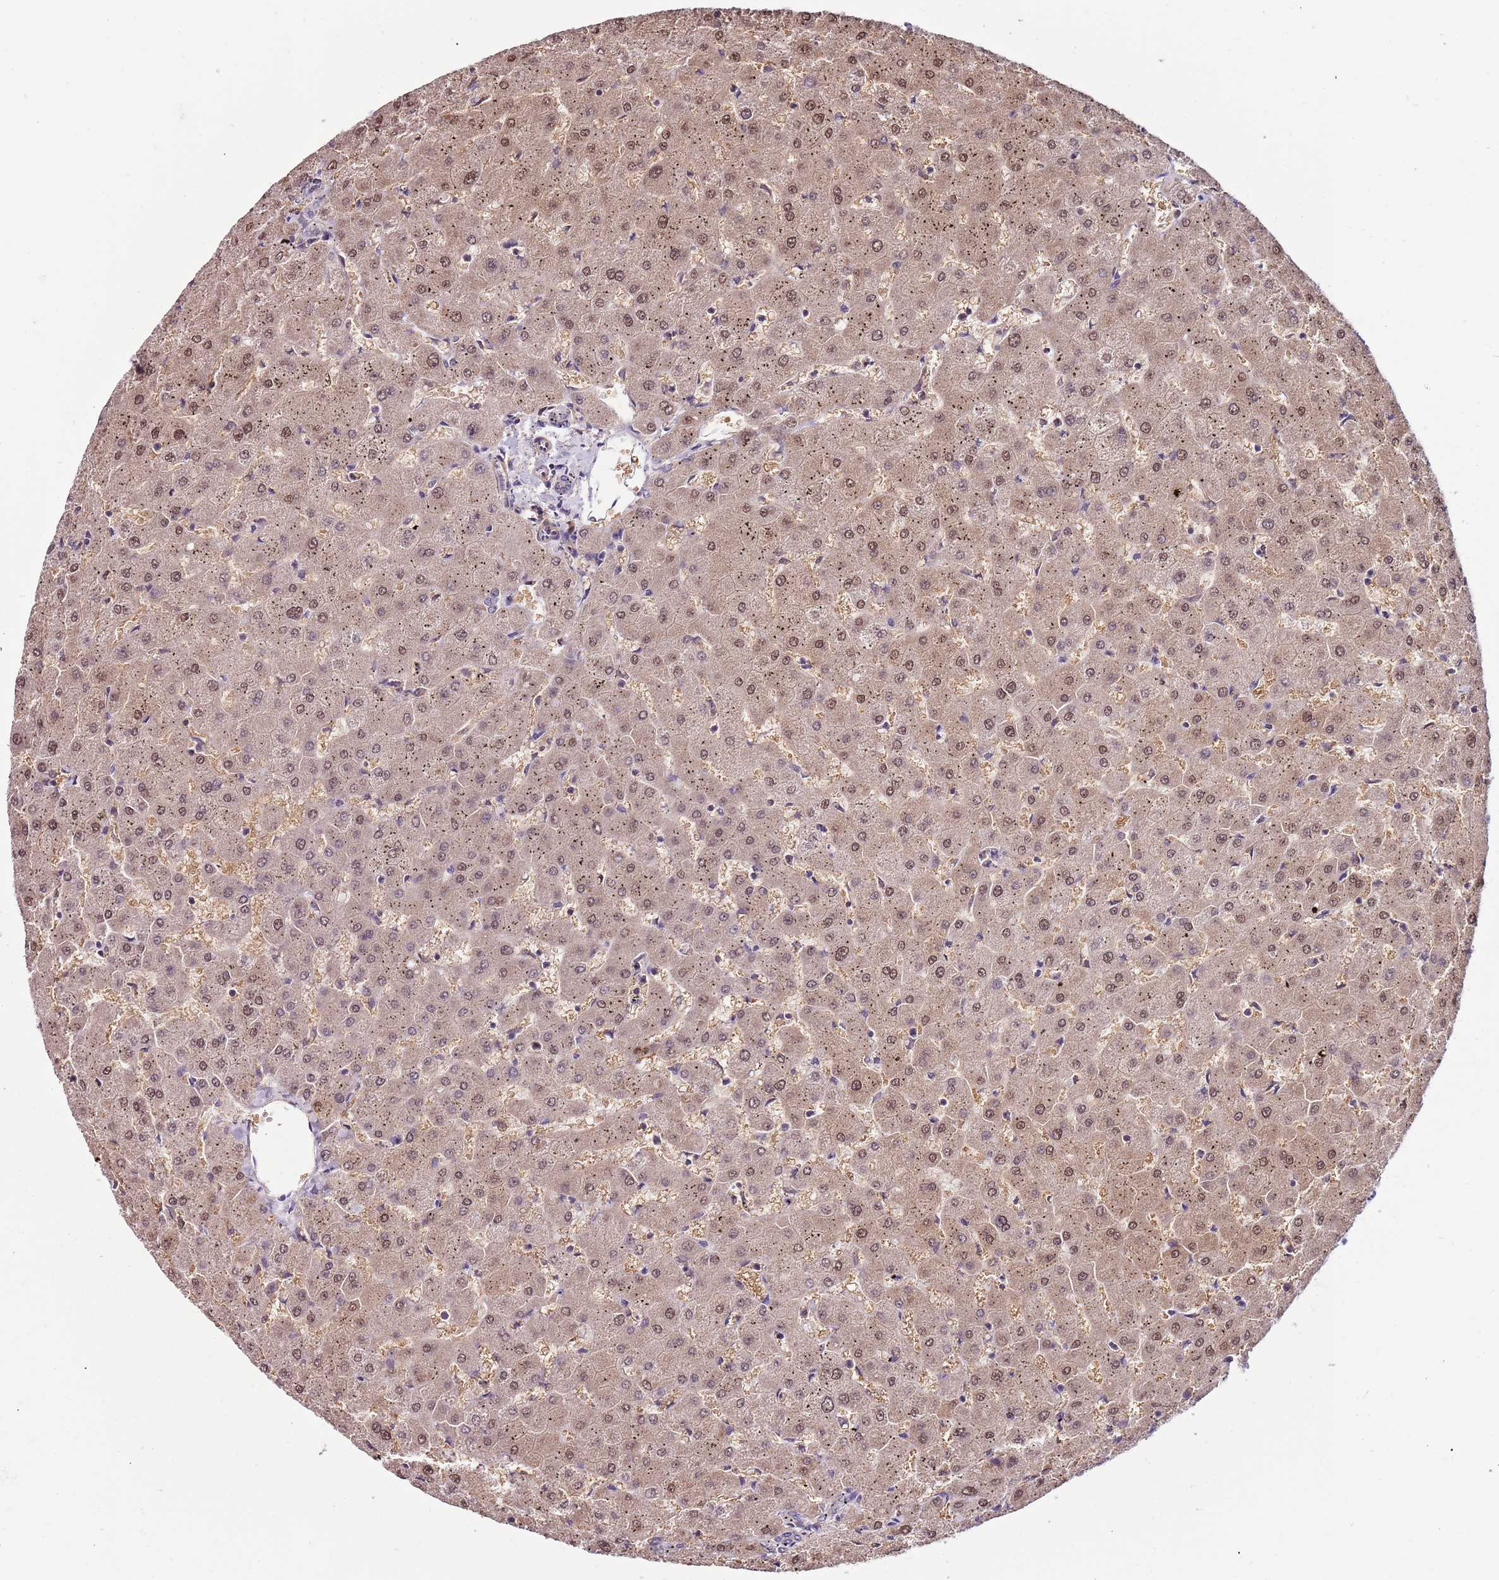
{"staining": {"intensity": "negative", "quantity": "none", "location": "none"}, "tissue": "liver", "cell_type": "Cholangiocytes", "image_type": "normal", "snomed": [{"axis": "morphology", "description": "Normal tissue, NOS"}, {"axis": "topography", "description": "Liver"}], "caption": "Immunohistochemistry (IHC) micrograph of normal liver: human liver stained with DAB (3,3'-diaminobenzidine) demonstrates no significant protein staining in cholangiocytes.", "gene": "LAMB4", "patient": {"sex": "female", "age": 63}}